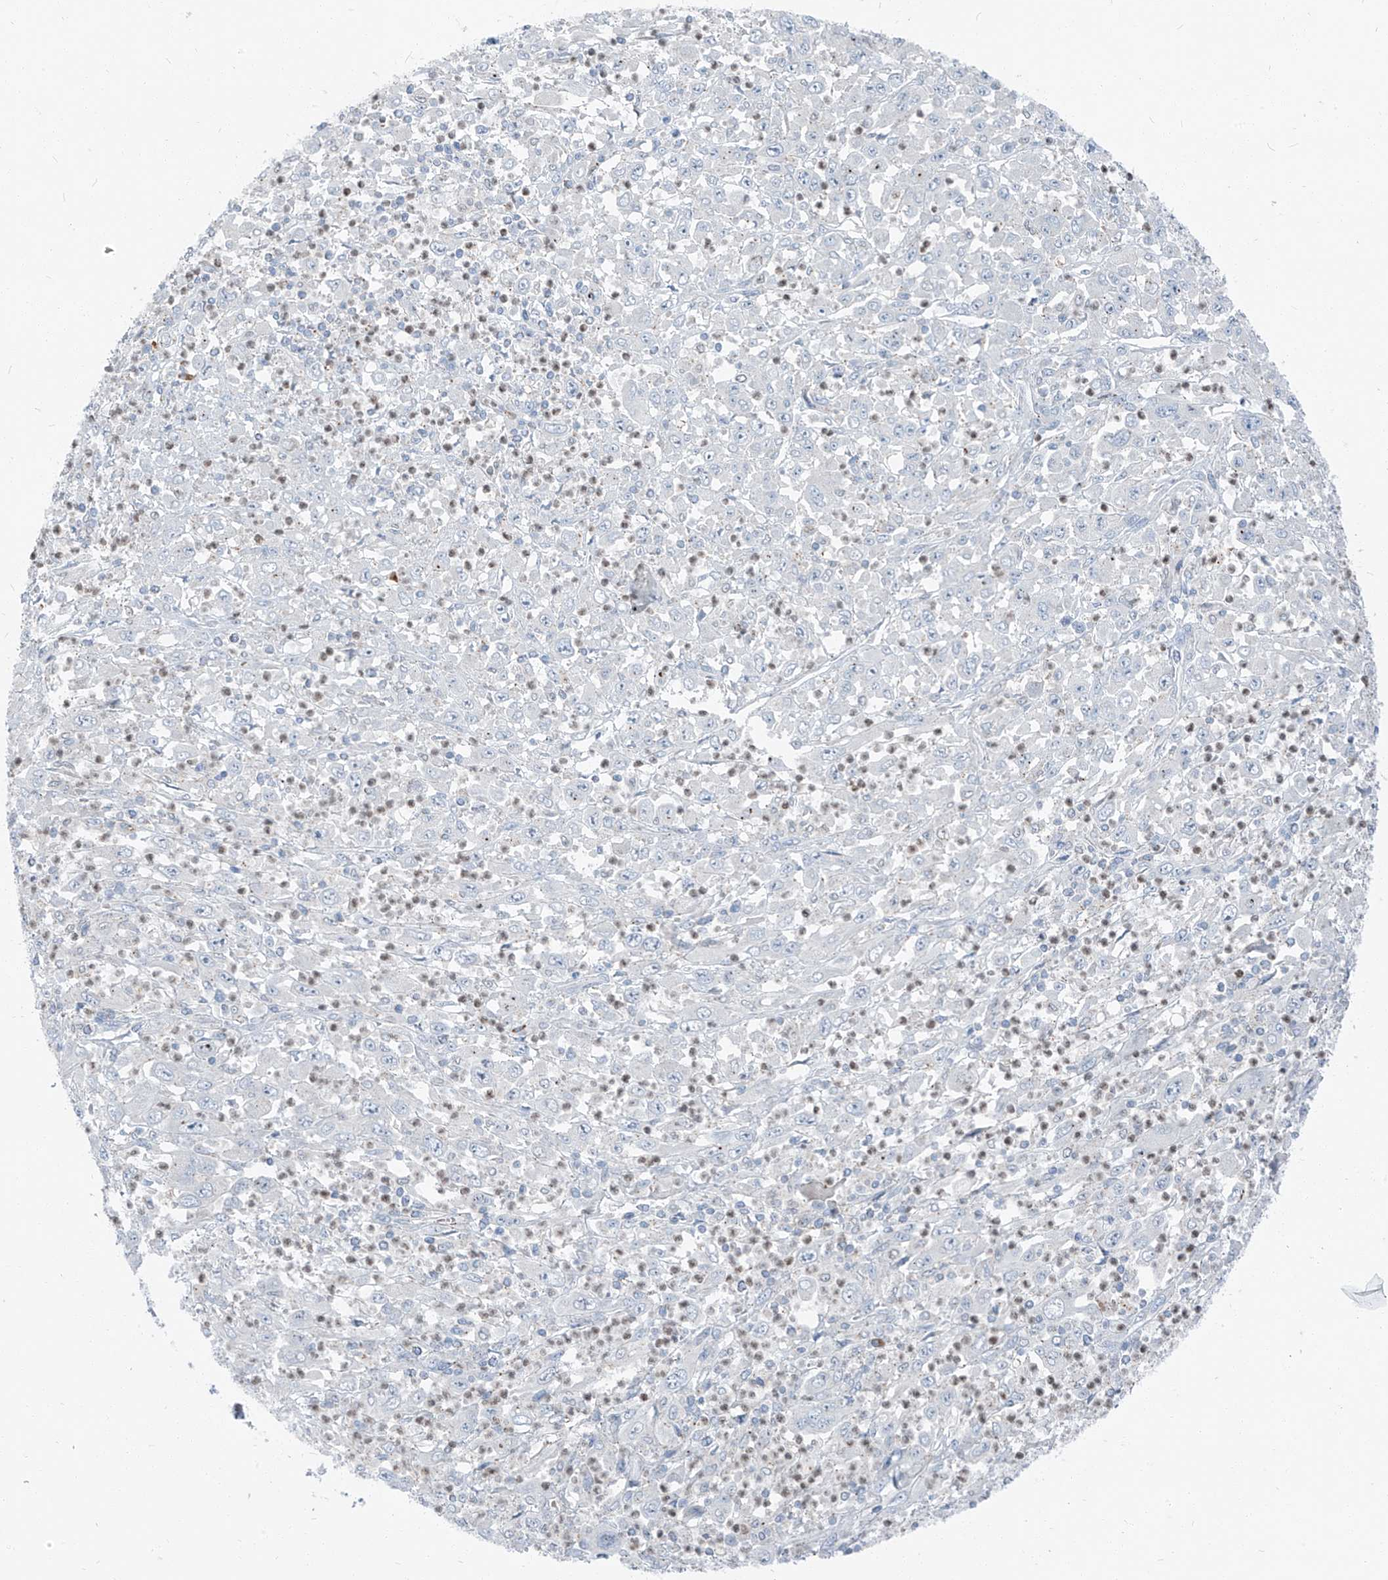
{"staining": {"intensity": "negative", "quantity": "none", "location": "none"}, "tissue": "melanoma", "cell_type": "Tumor cells", "image_type": "cancer", "snomed": [{"axis": "morphology", "description": "Malignant melanoma, Metastatic site"}, {"axis": "topography", "description": "Skin"}], "caption": "A high-resolution micrograph shows immunohistochemistry (IHC) staining of melanoma, which exhibits no significant positivity in tumor cells. (Brightfield microscopy of DAB (3,3'-diaminobenzidine) IHC at high magnification).", "gene": "CHMP2B", "patient": {"sex": "female", "age": 56}}